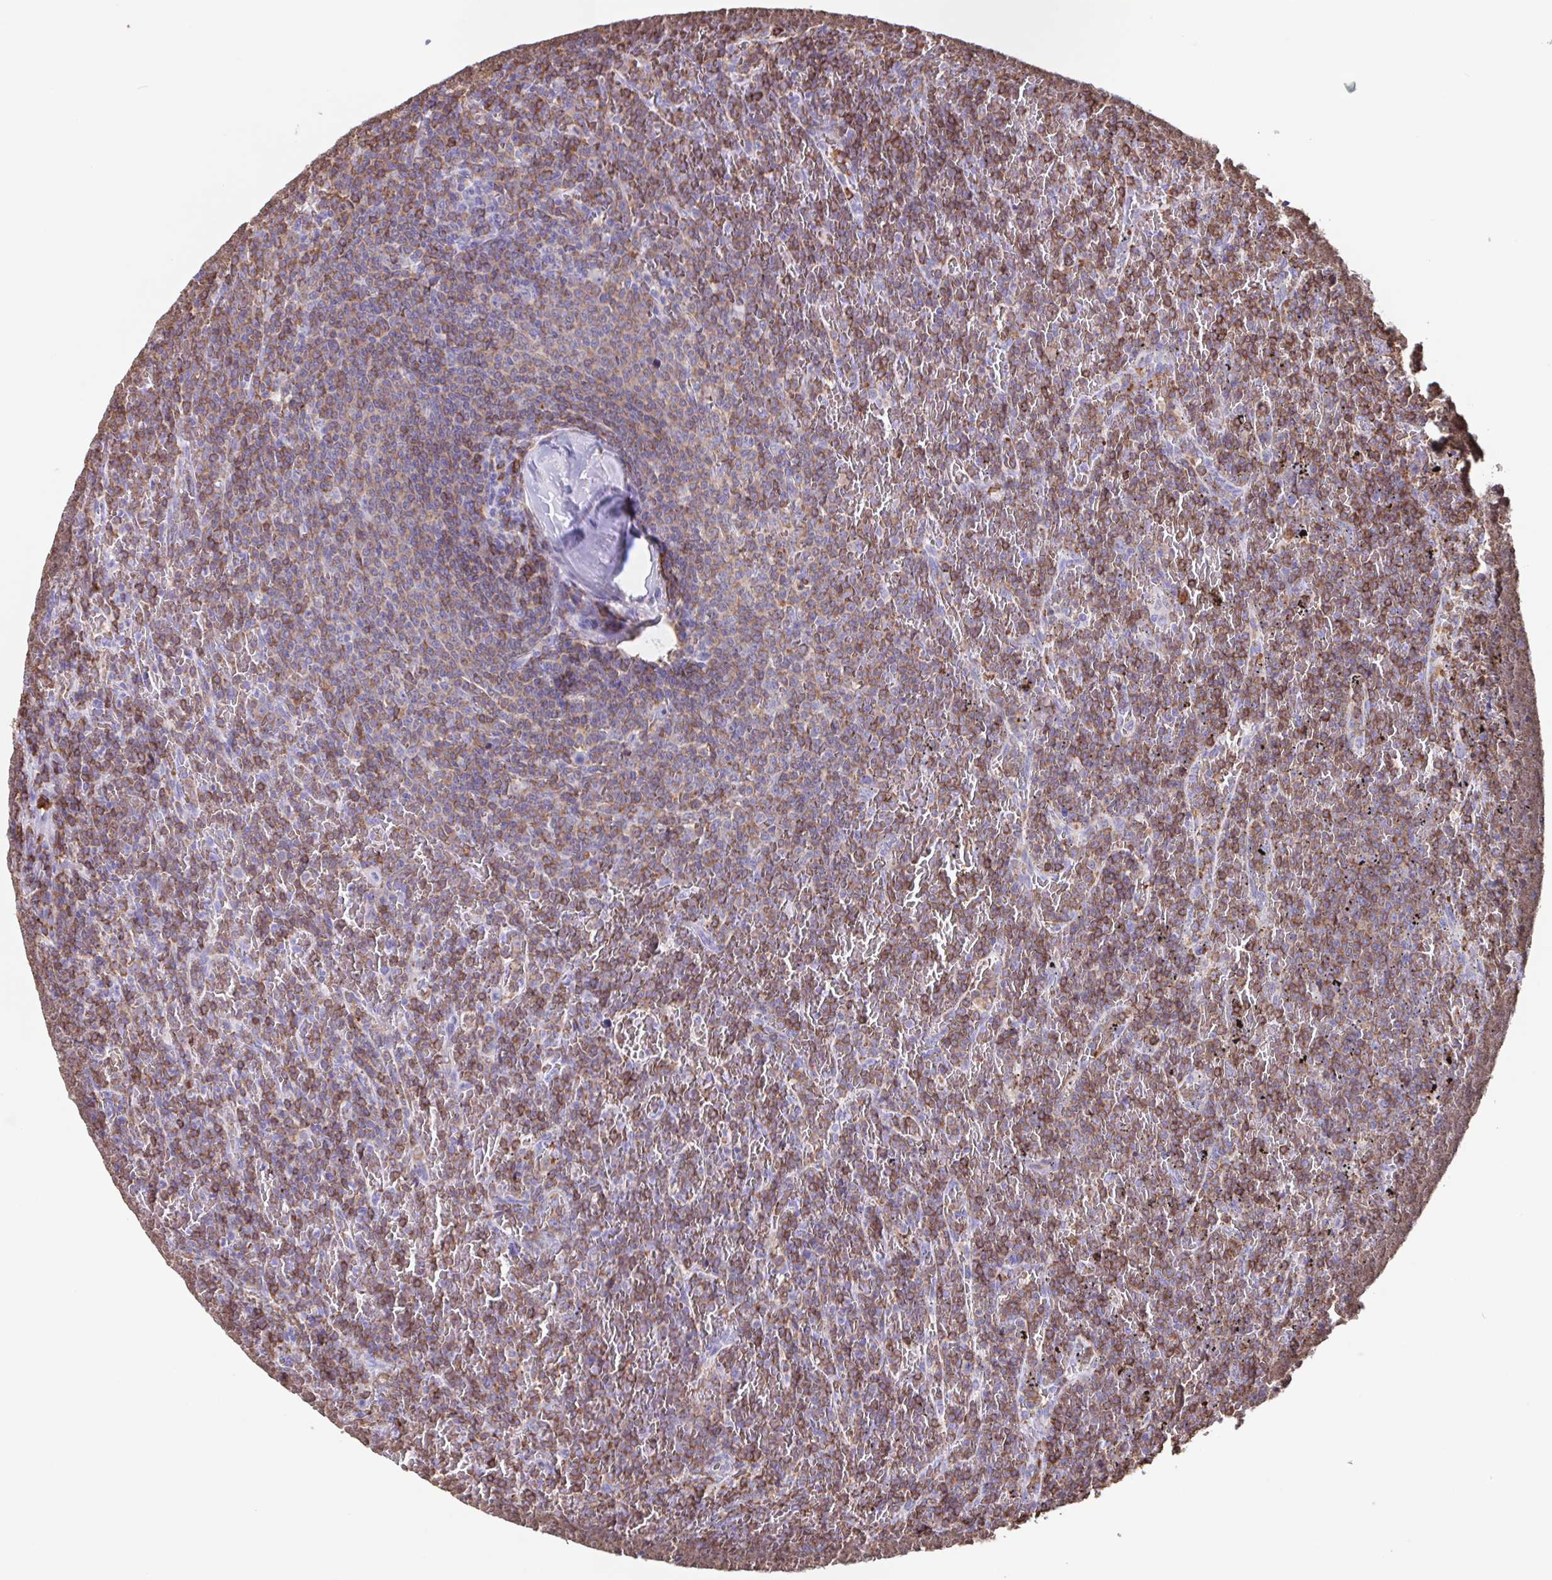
{"staining": {"intensity": "moderate", "quantity": "25%-75%", "location": "cytoplasmic/membranous"}, "tissue": "lymphoma", "cell_type": "Tumor cells", "image_type": "cancer", "snomed": [{"axis": "morphology", "description": "Malignant lymphoma, non-Hodgkin's type, Low grade"}, {"axis": "topography", "description": "Spleen"}], "caption": "A histopathology image of human low-grade malignant lymphoma, non-Hodgkin's type stained for a protein displays moderate cytoplasmic/membranous brown staining in tumor cells.", "gene": "TPD52", "patient": {"sex": "female", "age": 77}}